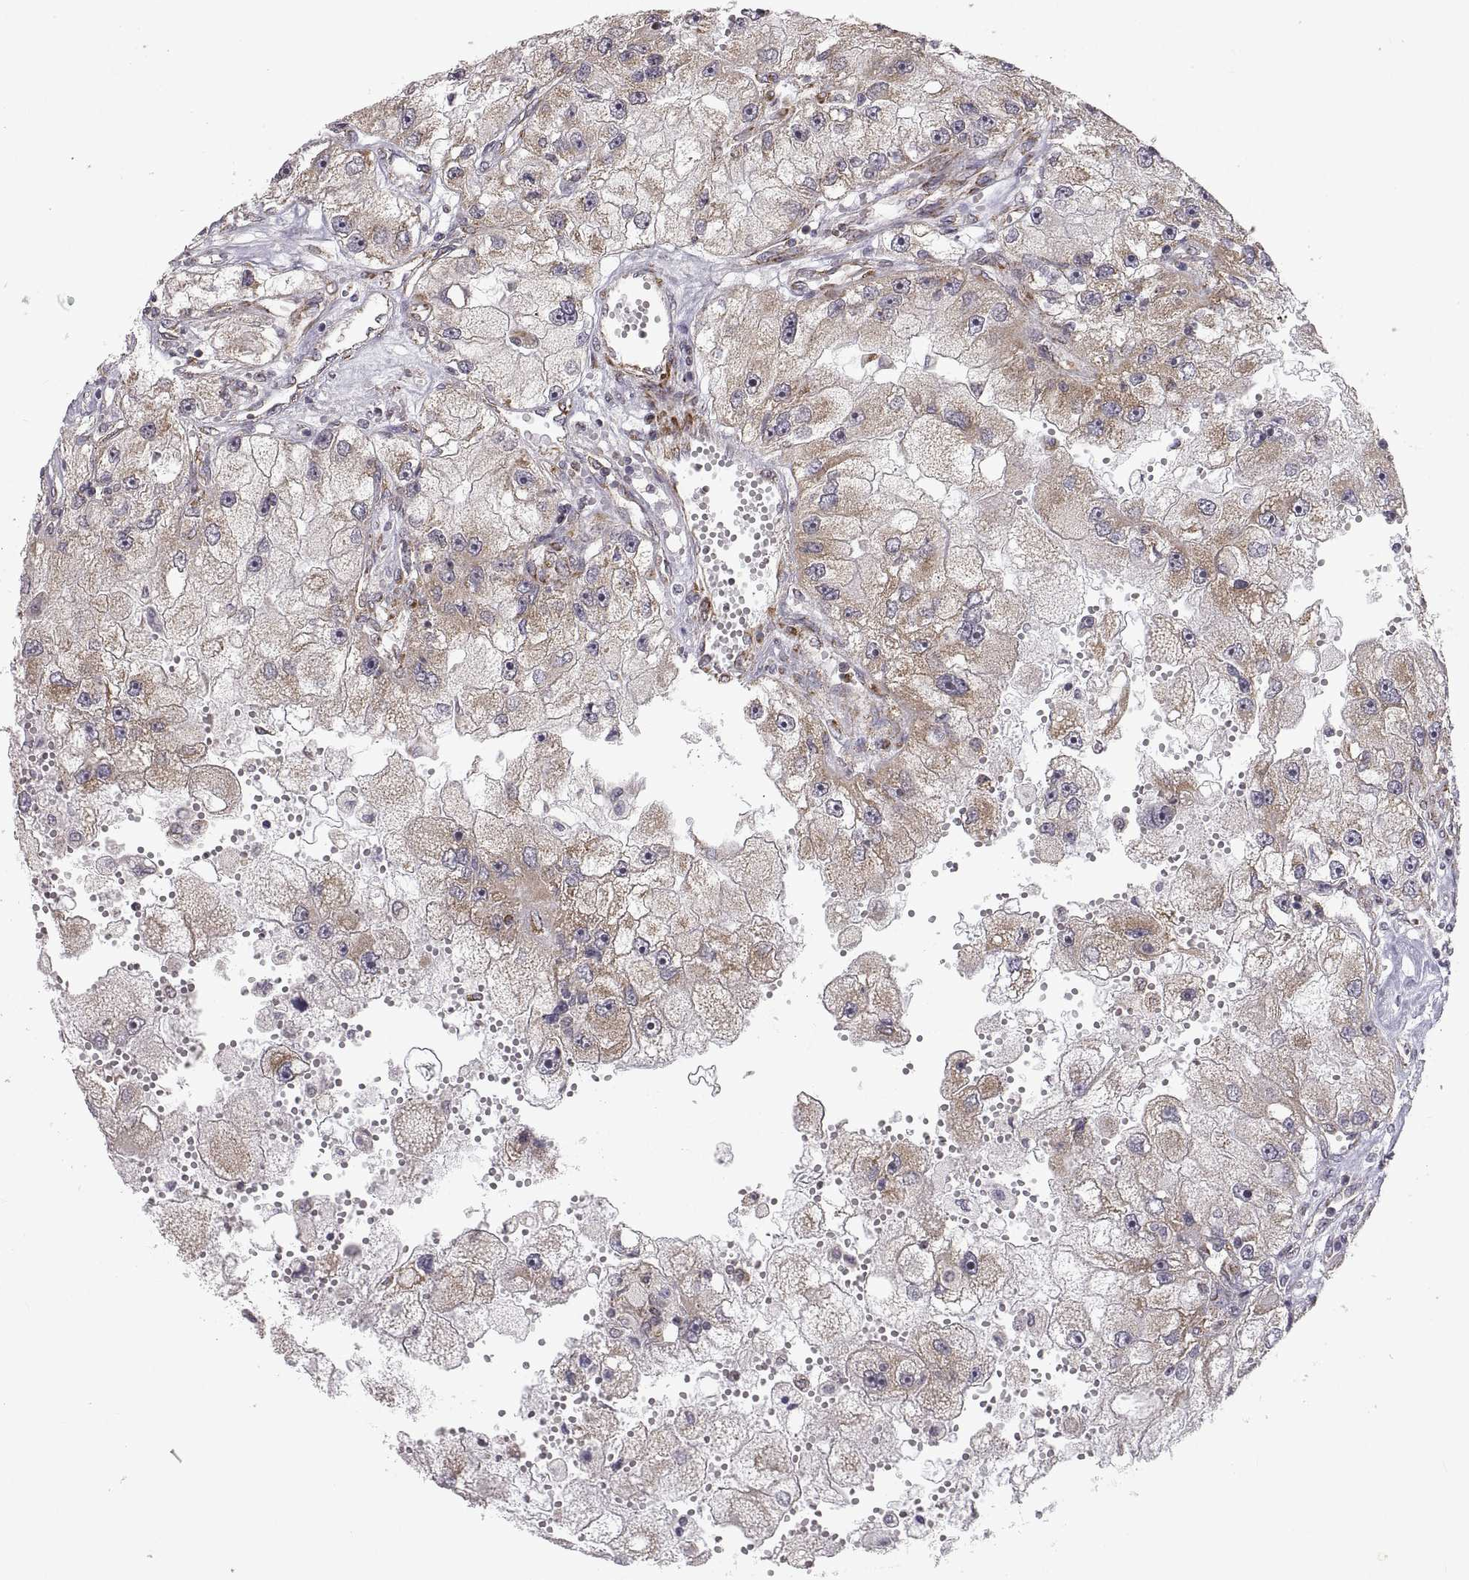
{"staining": {"intensity": "weak", "quantity": "<25%", "location": "cytoplasmic/membranous"}, "tissue": "renal cancer", "cell_type": "Tumor cells", "image_type": "cancer", "snomed": [{"axis": "morphology", "description": "Adenocarcinoma, NOS"}, {"axis": "topography", "description": "Kidney"}], "caption": "Renal adenocarcinoma was stained to show a protein in brown. There is no significant positivity in tumor cells. Brightfield microscopy of IHC stained with DAB (brown) and hematoxylin (blue), captured at high magnification.", "gene": "MANBAL", "patient": {"sex": "male", "age": 63}}